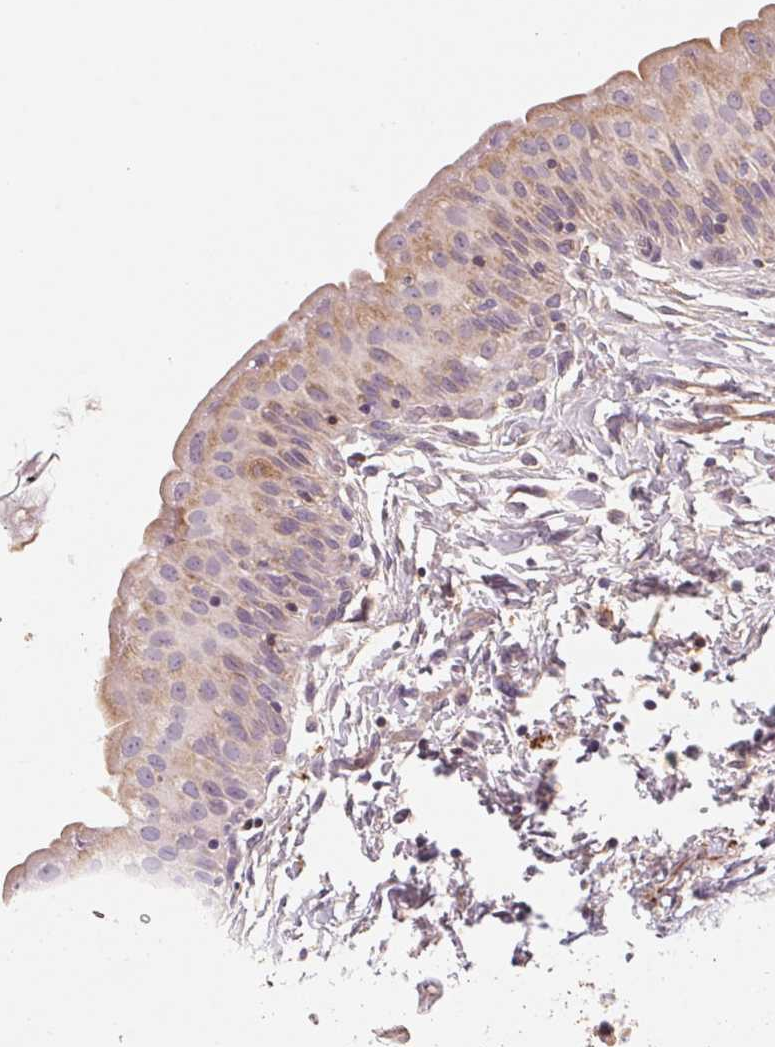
{"staining": {"intensity": "weak", "quantity": "<25%", "location": "cytoplasmic/membranous"}, "tissue": "urinary bladder", "cell_type": "Urothelial cells", "image_type": "normal", "snomed": [{"axis": "morphology", "description": "Normal tissue, NOS"}, {"axis": "topography", "description": "Urinary bladder"}], "caption": "This is a micrograph of immunohistochemistry staining of benign urinary bladder, which shows no staining in urothelial cells. (IHC, brightfield microscopy, high magnification).", "gene": "CCDC112", "patient": {"sex": "male", "age": 56}}